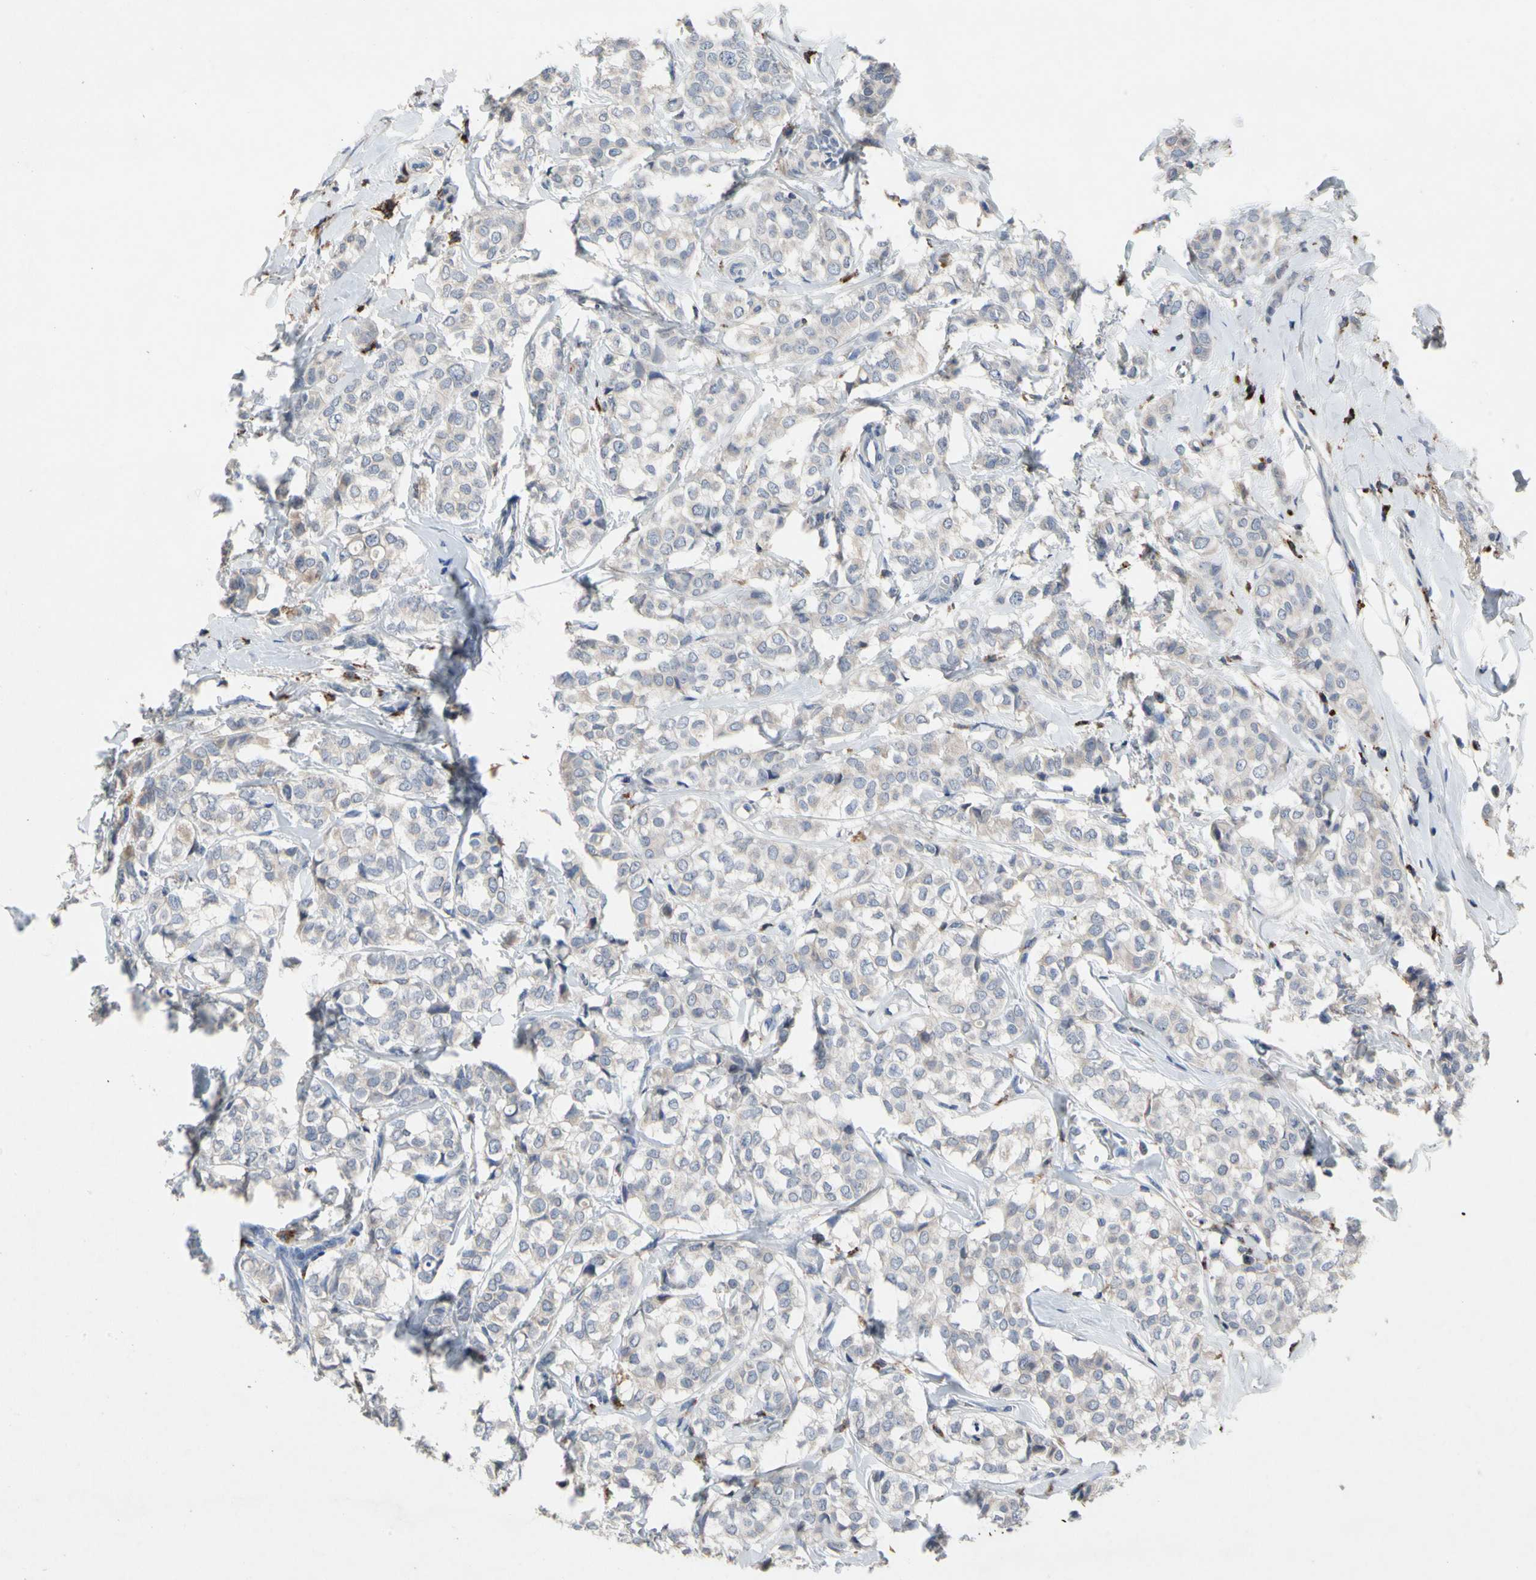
{"staining": {"intensity": "weak", "quantity": "<25%", "location": "cytoplasmic/membranous"}, "tissue": "breast cancer", "cell_type": "Tumor cells", "image_type": "cancer", "snomed": [{"axis": "morphology", "description": "Lobular carcinoma"}, {"axis": "topography", "description": "Breast"}], "caption": "An IHC photomicrograph of lobular carcinoma (breast) is shown. There is no staining in tumor cells of lobular carcinoma (breast).", "gene": "ADA2", "patient": {"sex": "female", "age": 60}}